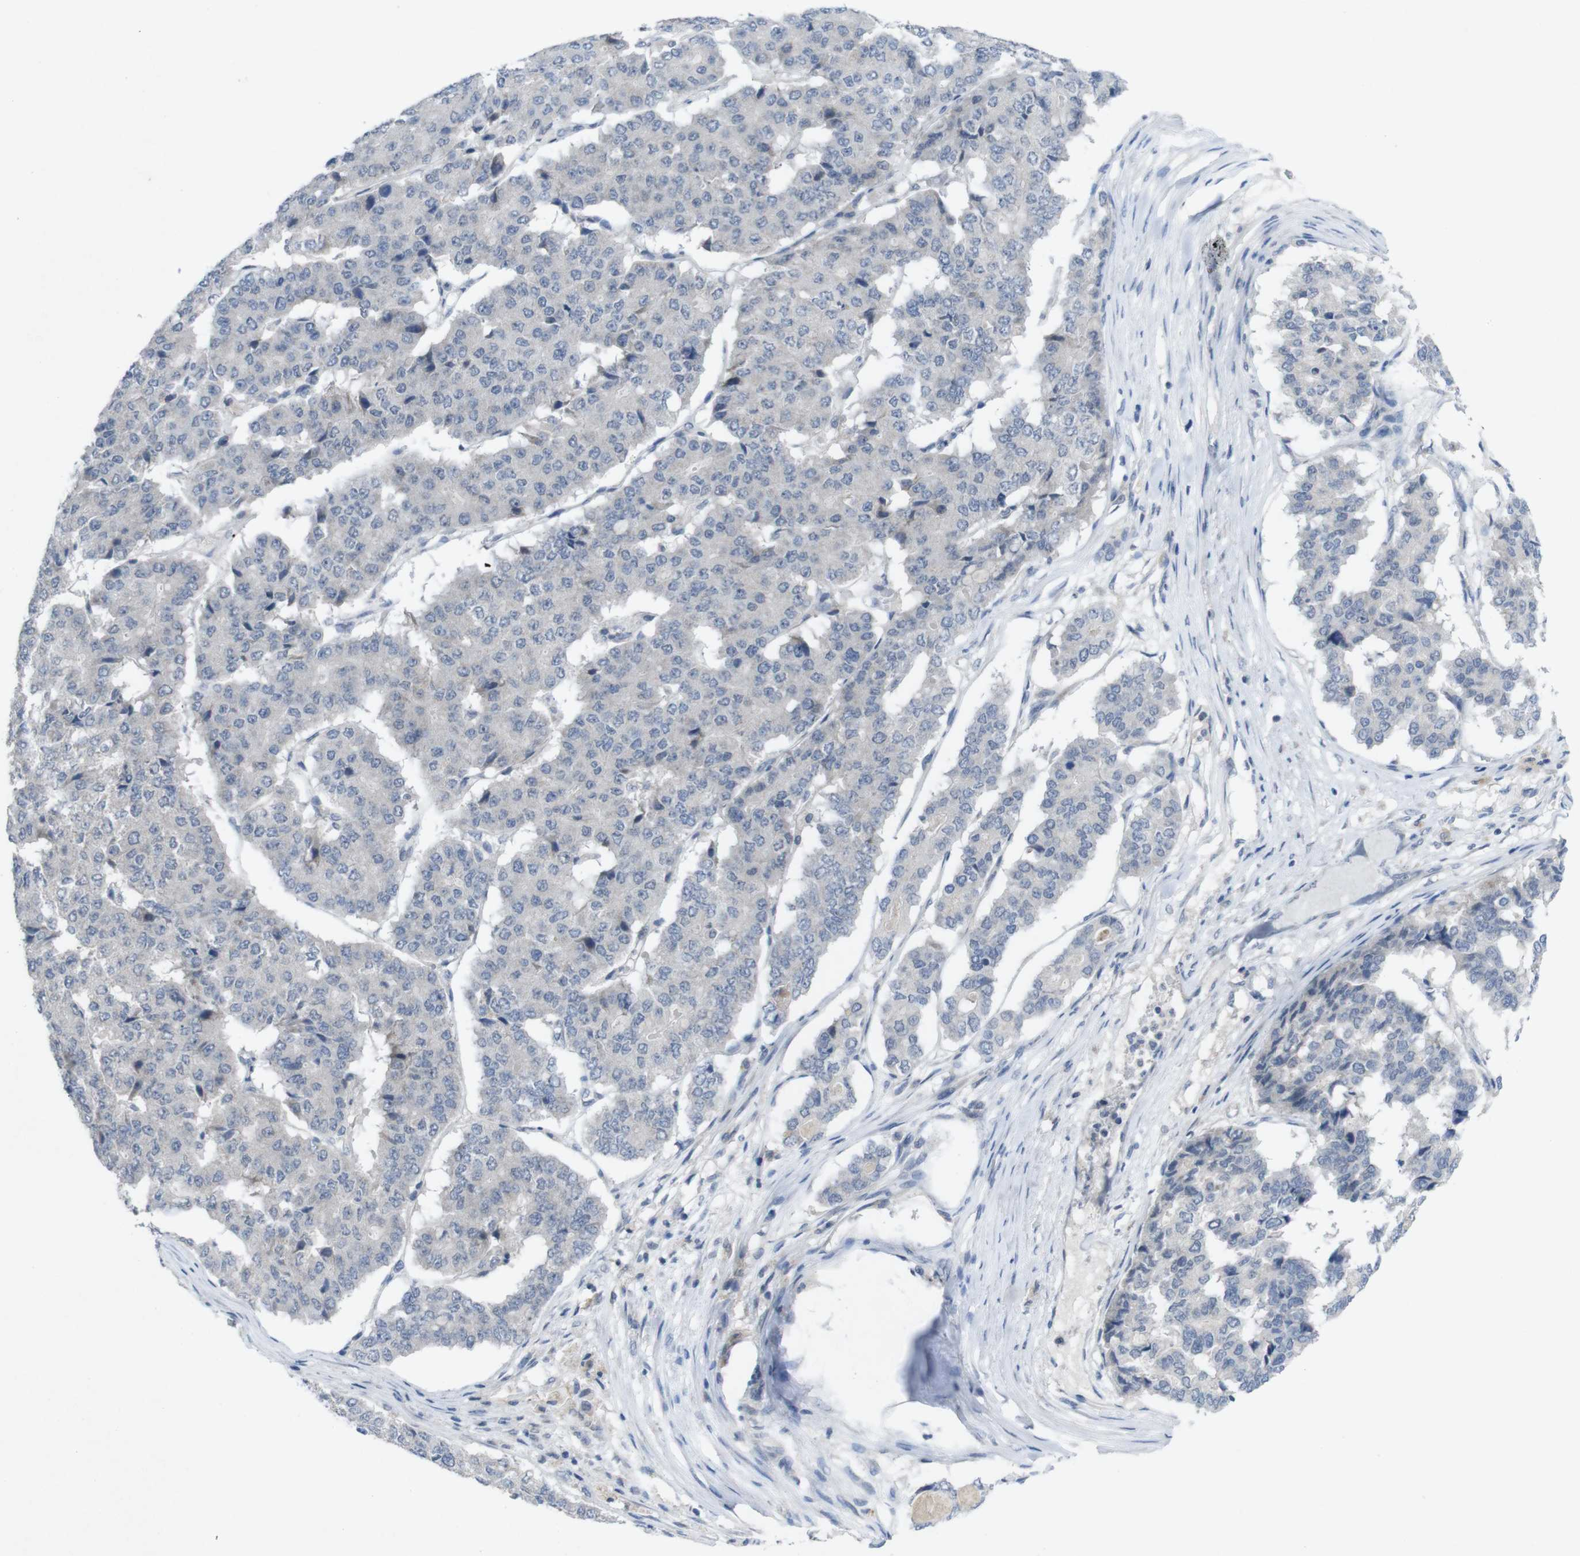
{"staining": {"intensity": "negative", "quantity": "none", "location": "none"}, "tissue": "pancreatic cancer", "cell_type": "Tumor cells", "image_type": "cancer", "snomed": [{"axis": "morphology", "description": "Adenocarcinoma, NOS"}, {"axis": "topography", "description": "Pancreas"}], "caption": "Immunohistochemistry photomicrograph of neoplastic tissue: pancreatic cancer stained with DAB (3,3'-diaminobenzidine) exhibits no significant protein staining in tumor cells.", "gene": "SLAMF7", "patient": {"sex": "male", "age": 50}}